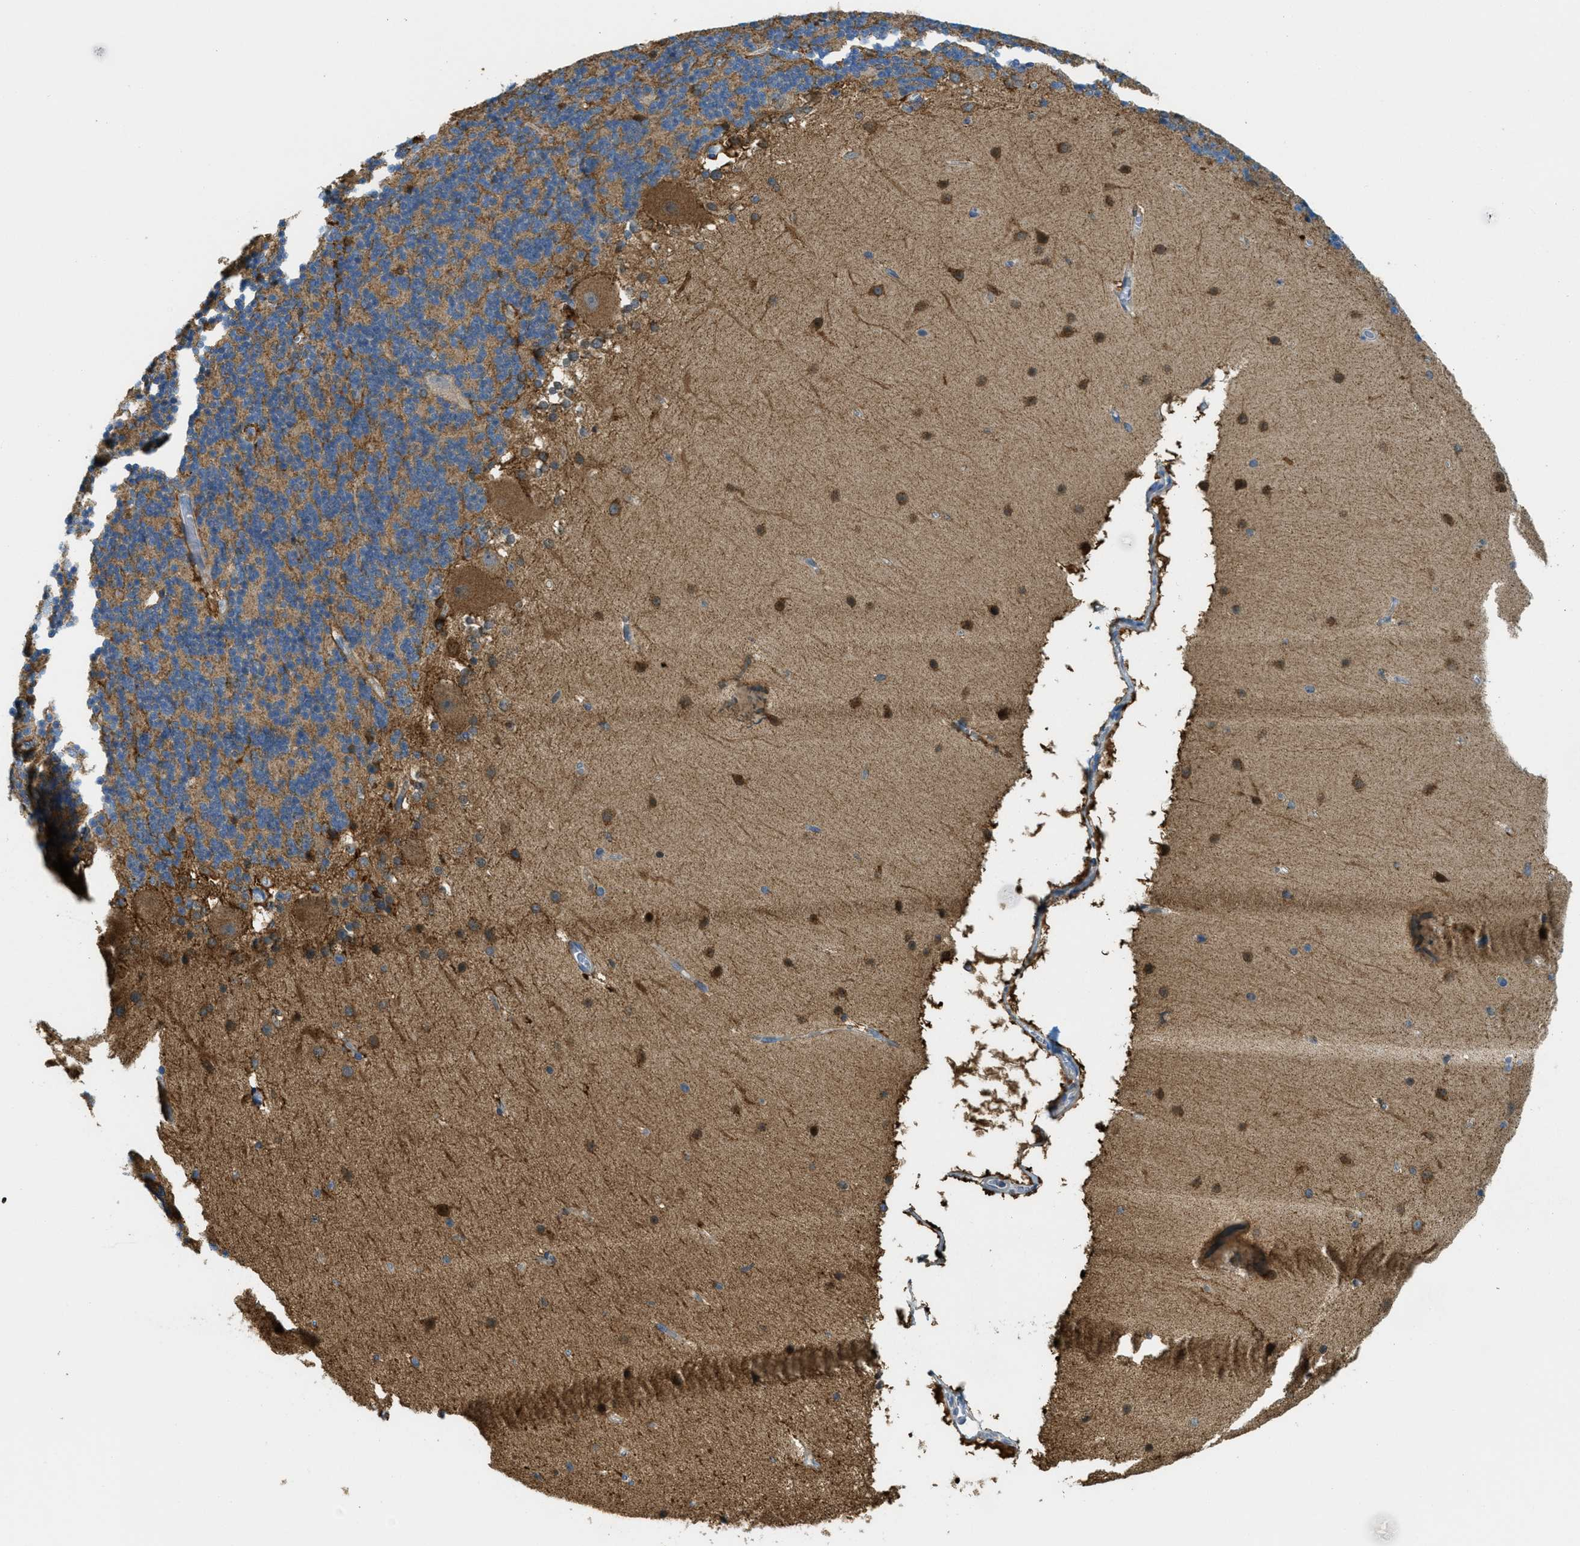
{"staining": {"intensity": "moderate", "quantity": ">75%", "location": "cytoplasmic/membranous"}, "tissue": "cerebellum", "cell_type": "Cells in granular layer", "image_type": "normal", "snomed": [{"axis": "morphology", "description": "Normal tissue, NOS"}, {"axis": "topography", "description": "Cerebellum"}], "caption": "High-power microscopy captured an IHC micrograph of normal cerebellum, revealing moderate cytoplasmic/membranous expression in about >75% of cells in granular layer.", "gene": "RFFL", "patient": {"sex": "female", "age": 19}}